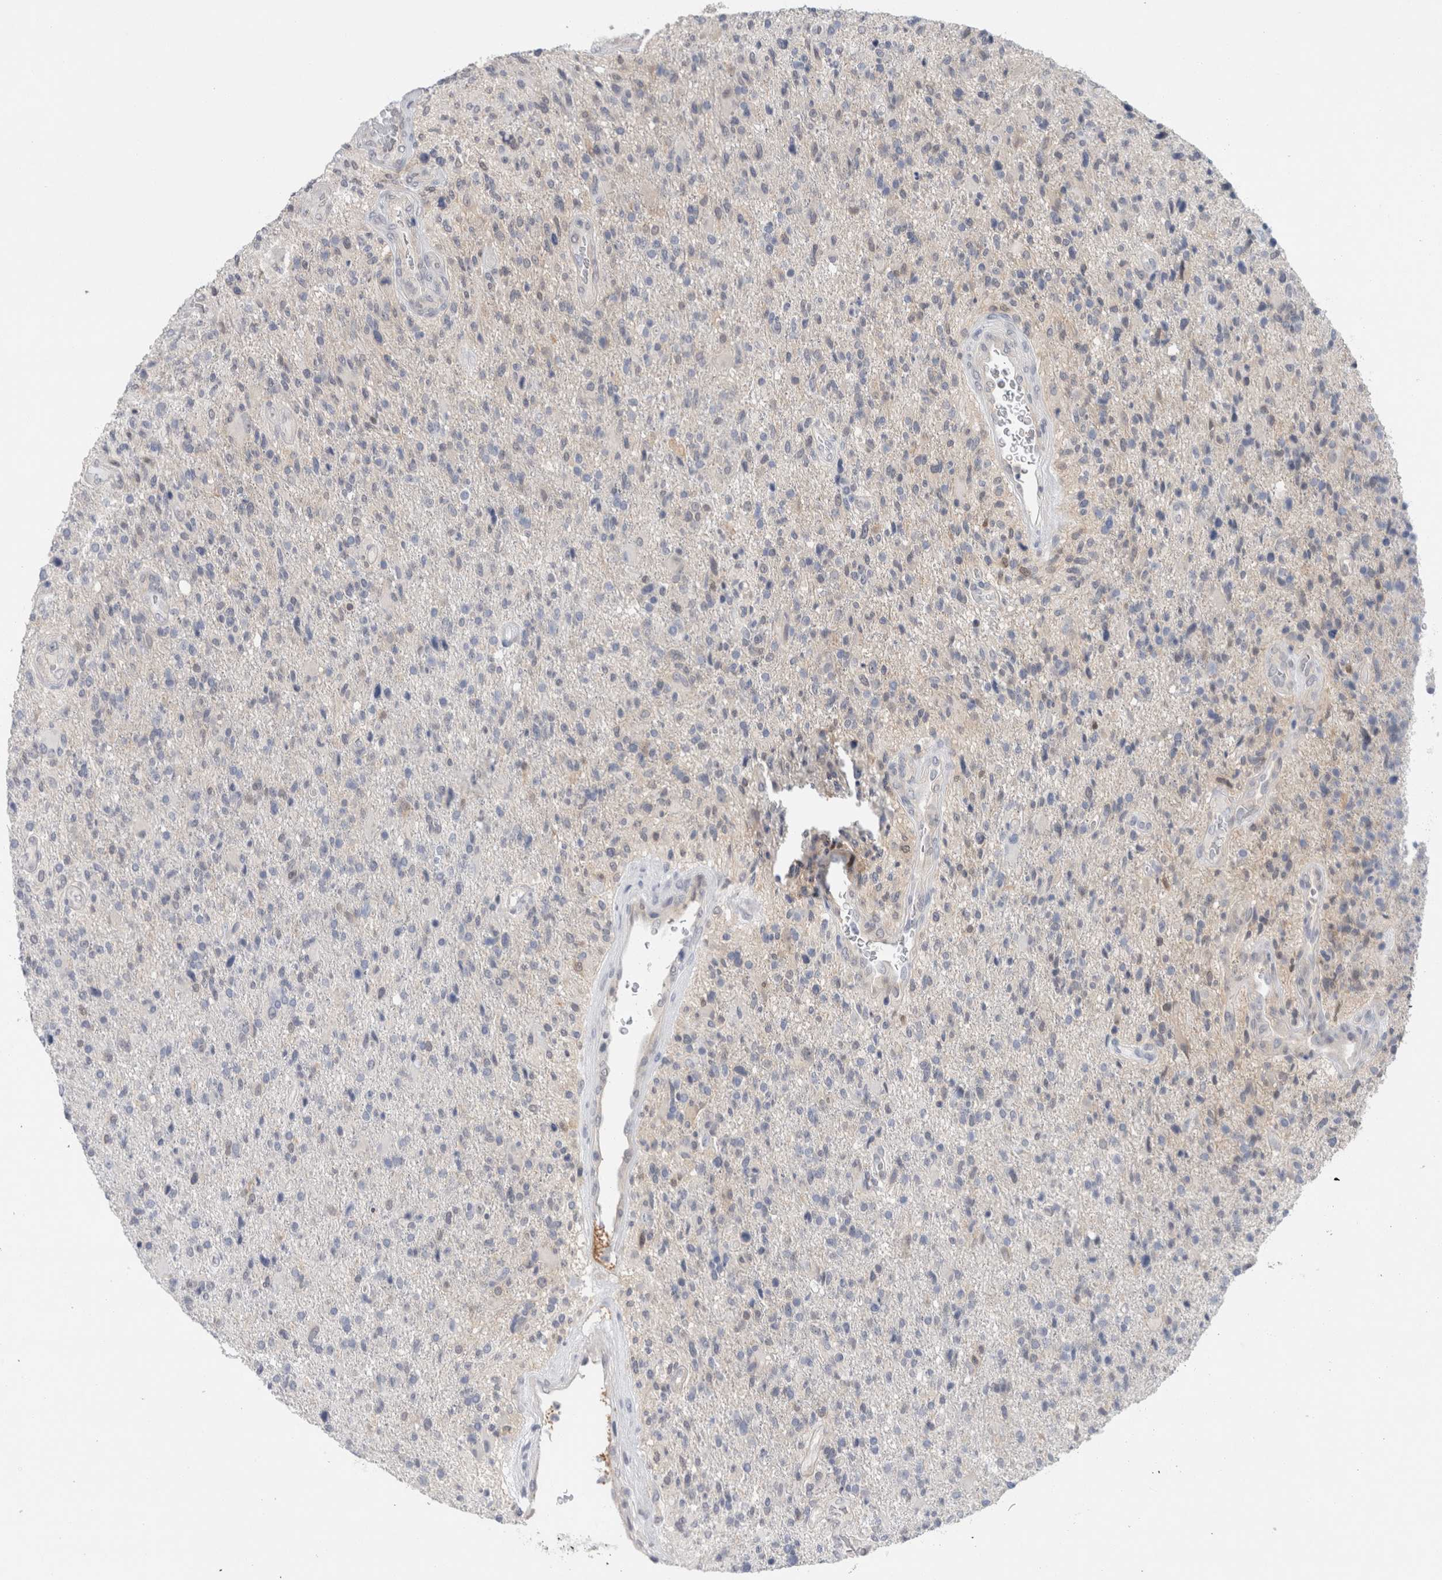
{"staining": {"intensity": "negative", "quantity": "none", "location": "none"}, "tissue": "glioma", "cell_type": "Tumor cells", "image_type": "cancer", "snomed": [{"axis": "morphology", "description": "Glioma, malignant, High grade"}, {"axis": "topography", "description": "Brain"}], "caption": "Immunohistochemistry micrograph of neoplastic tissue: human malignant high-grade glioma stained with DAB (3,3'-diaminobenzidine) shows no significant protein expression in tumor cells. (Immunohistochemistry (ihc), brightfield microscopy, high magnification).", "gene": "CASP6", "patient": {"sex": "male", "age": 72}}